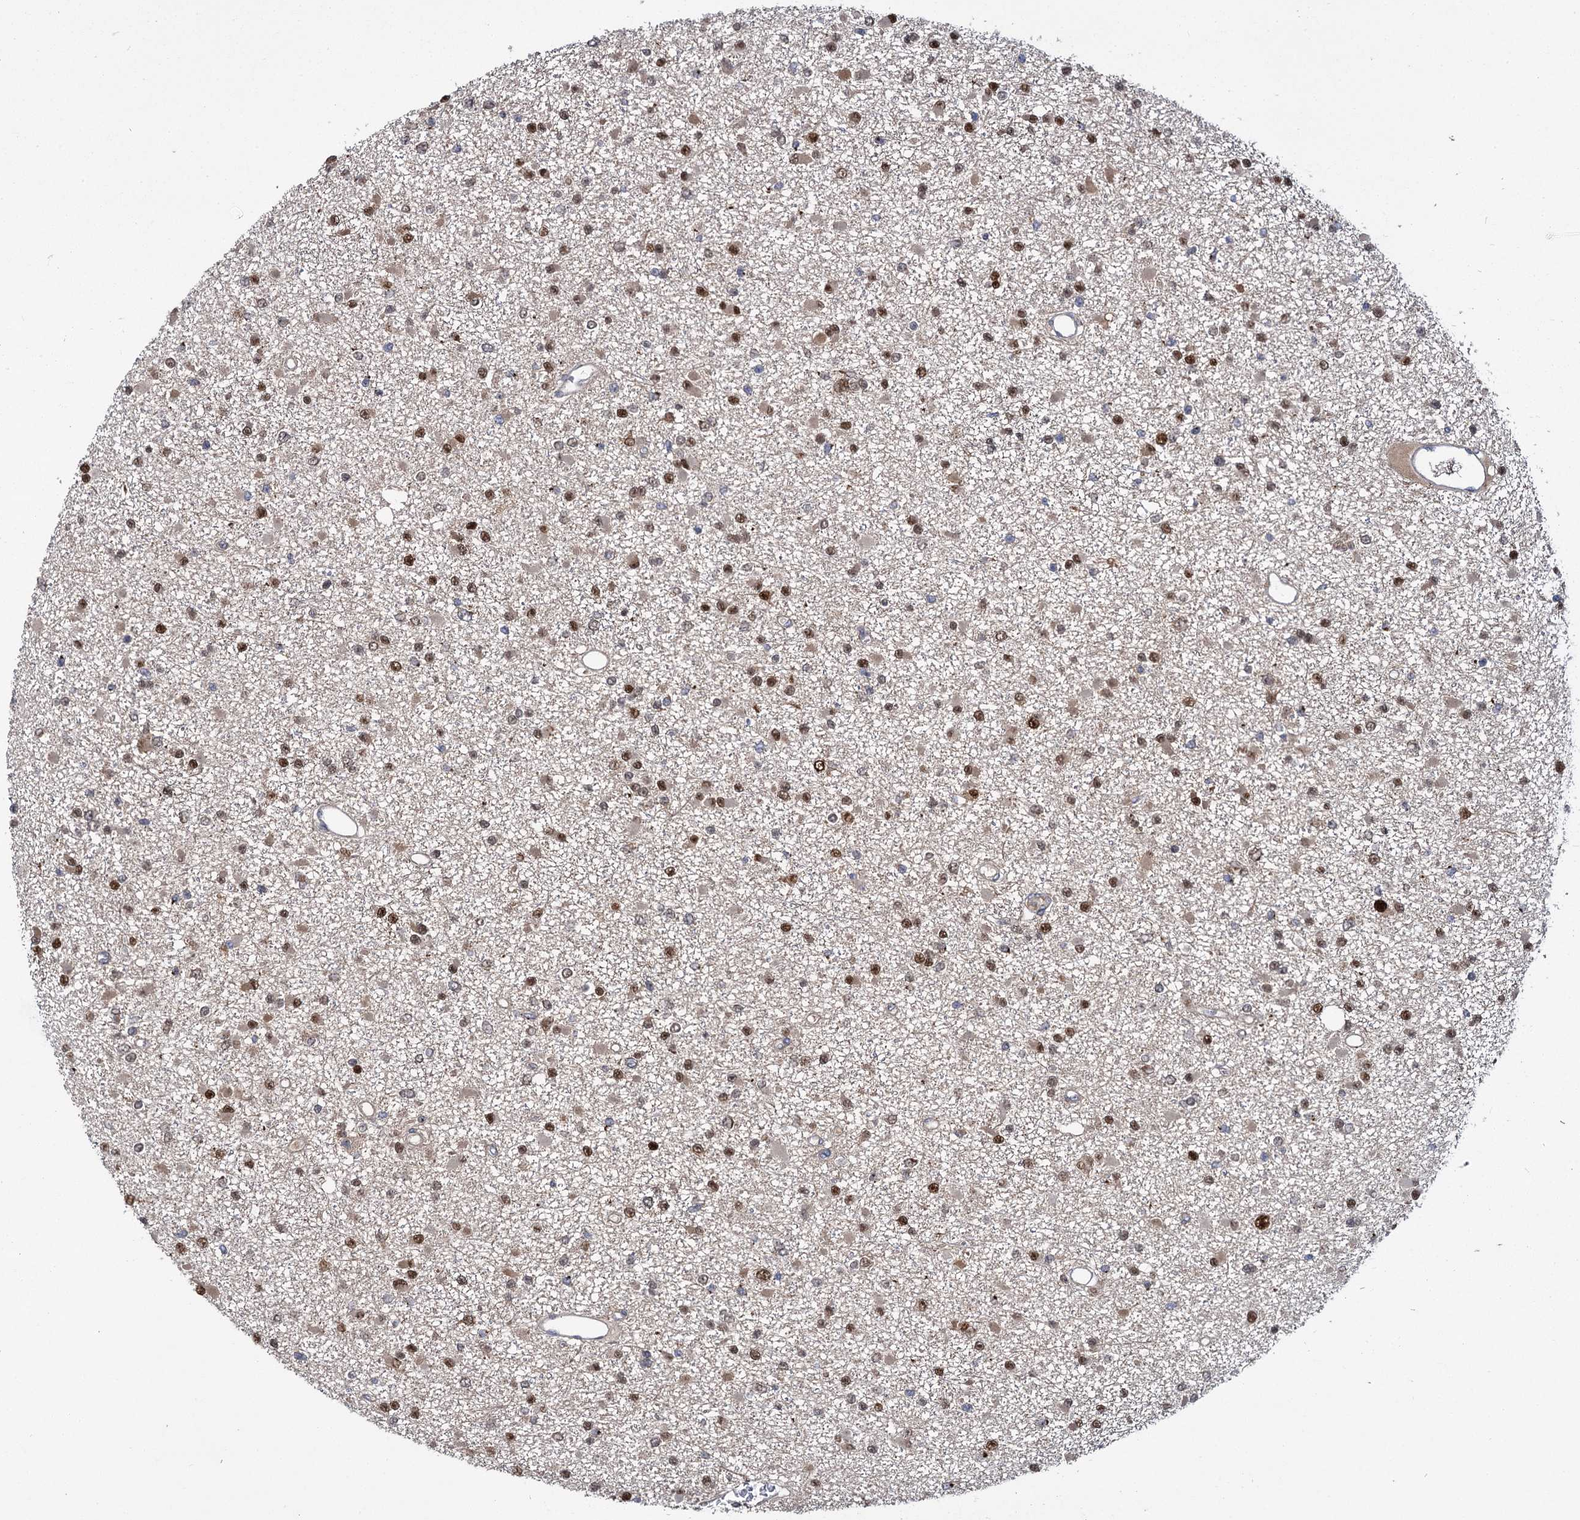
{"staining": {"intensity": "moderate", "quantity": "25%-75%", "location": "nuclear"}, "tissue": "glioma", "cell_type": "Tumor cells", "image_type": "cancer", "snomed": [{"axis": "morphology", "description": "Glioma, malignant, Low grade"}, {"axis": "topography", "description": "Brain"}], "caption": "There is medium levels of moderate nuclear expression in tumor cells of glioma, as demonstrated by immunohistochemical staining (brown color).", "gene": "GAL3ST4", "patient": {"sex": "female", "age": 22}}